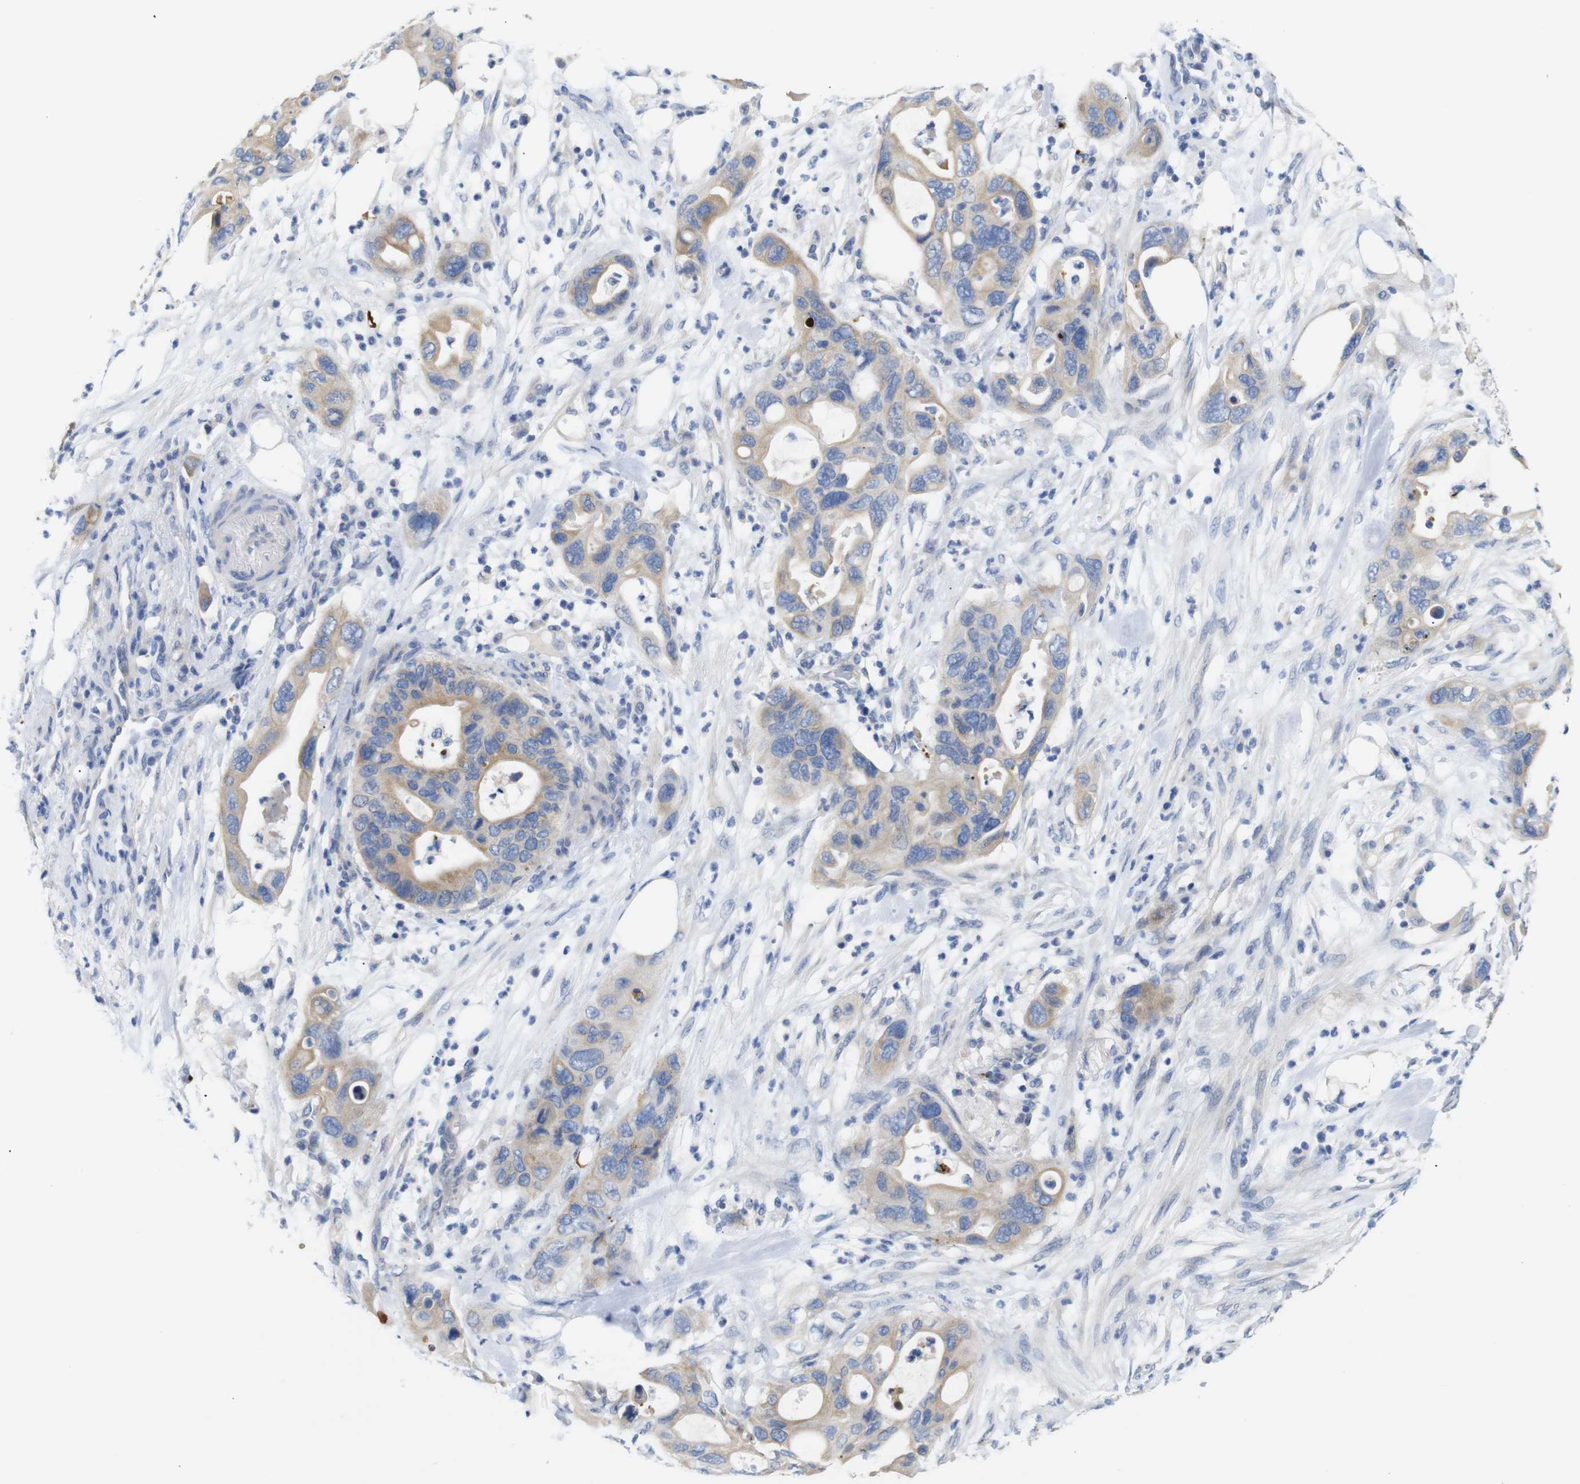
{"staining": {"intensity": "moderate", "quantity": ">75%", "location": "cytoplasmic/membranous"}, "tissue": "pancreatic cancer", "cell_type": "Tumor cells", "image_type": "cancer", "snomed": [{"axis": "morphology", "description": "Adenocarcinoma, NOS"}, {"axis": "topography", "description": "Pancreas"}], "caption": "A micrograph showing moderate cytoplasmic/membranous expression in approximately >75% of tumor cells in pancreatic adenocarcinoma, as visualized by brown immunohistochemical staining.", "gene": "ALOX15", "patient": {"sex": "female", "age": 71}}